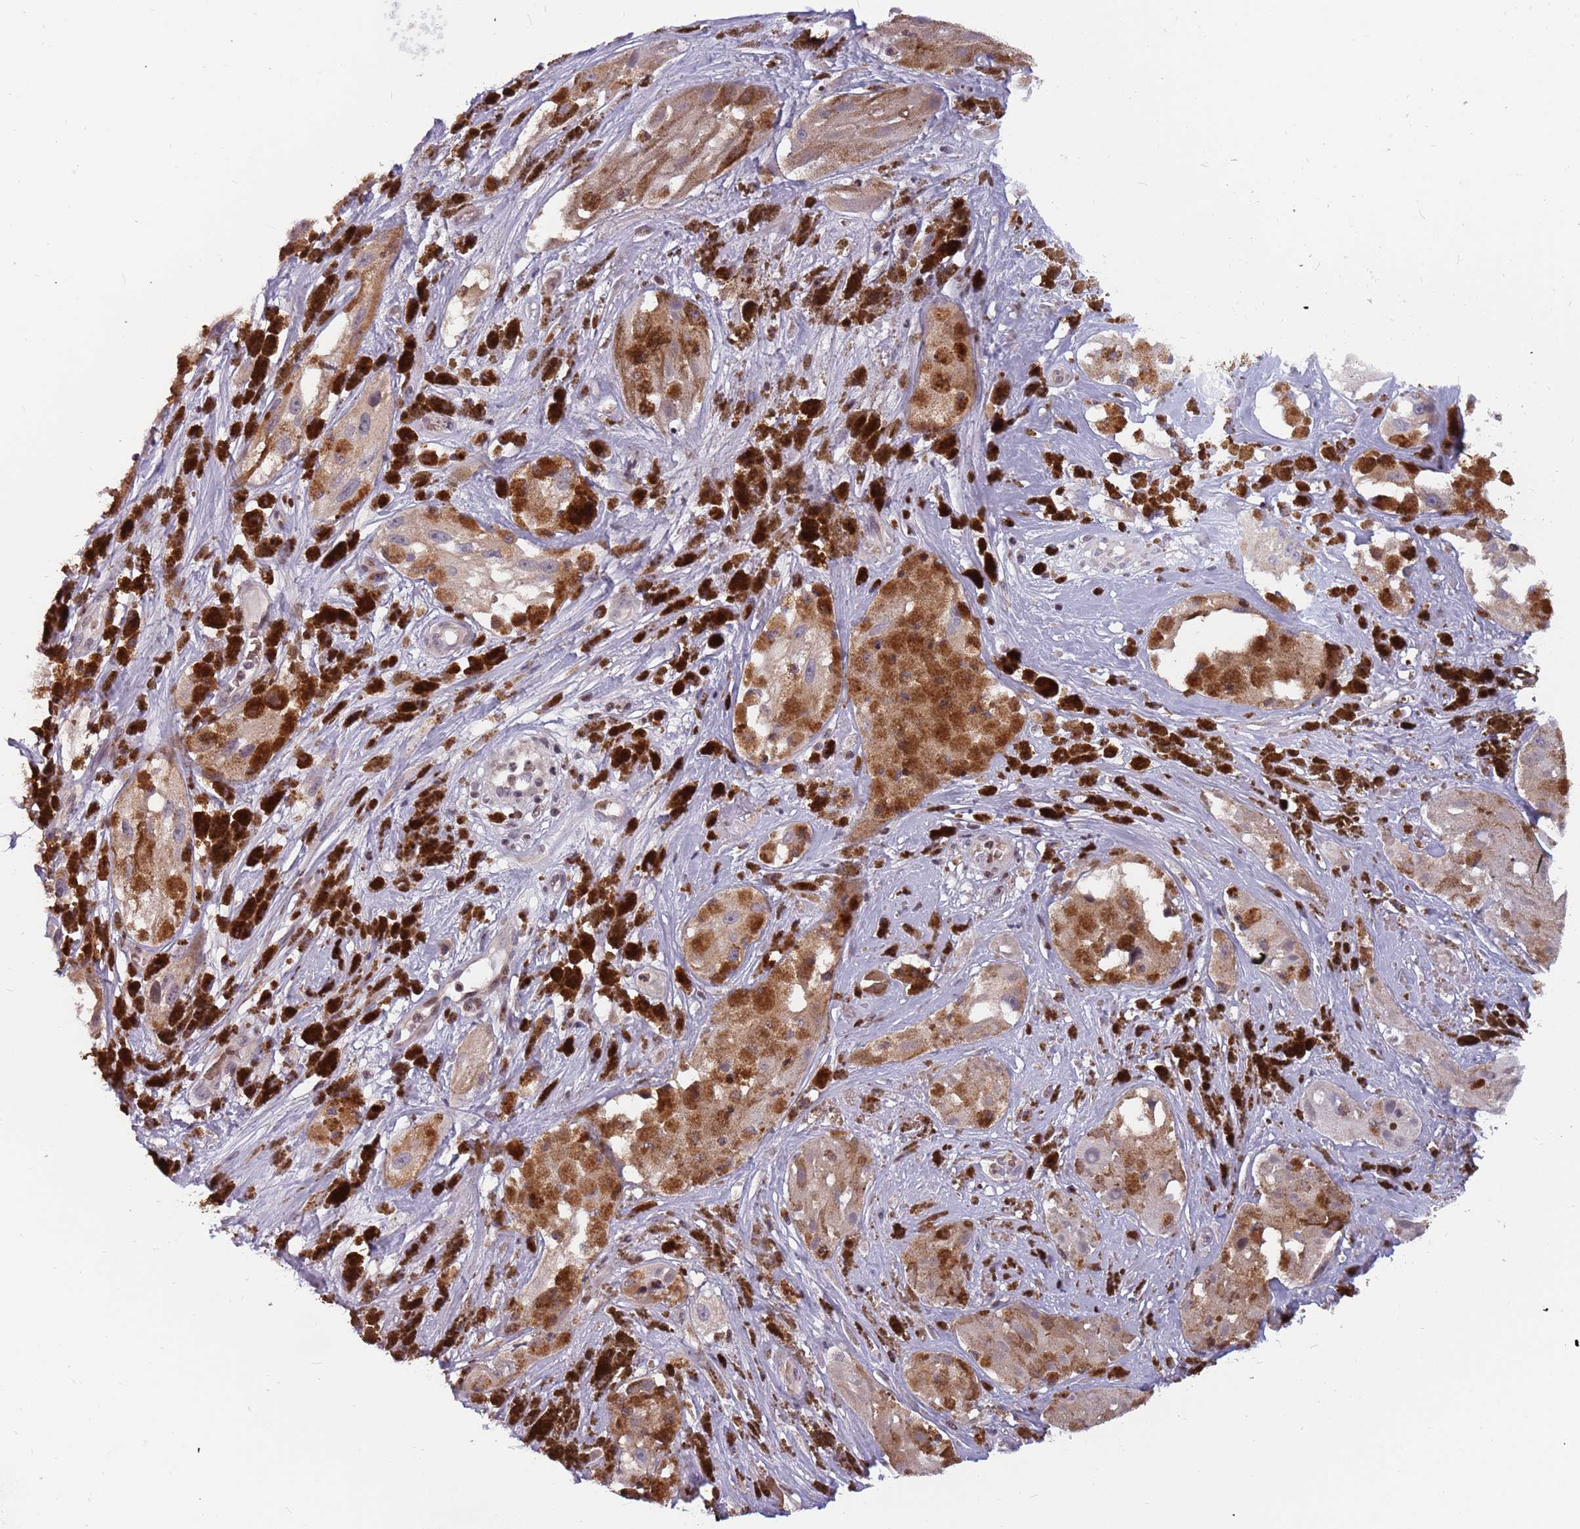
{"staining": {"intensity": "moderate", "quantity": ">75%", "location": "nuclear"}, "tissue": "melanoma", "cell_type": "Tumor cells", "image_type": "cancer", "snomed": [{"axis": "morphology", "description": "Malignant melanoma, NOS"}, {"axis": "topography", "description": "Skin"}], "caption": "Melanoma was stained to show a protein in brown. There is medium levels of moderate nuclear staining in about >75% of tumor cells.", "gene": "ARHGEF5", "patient": {"sex": "male", "age": 88}}